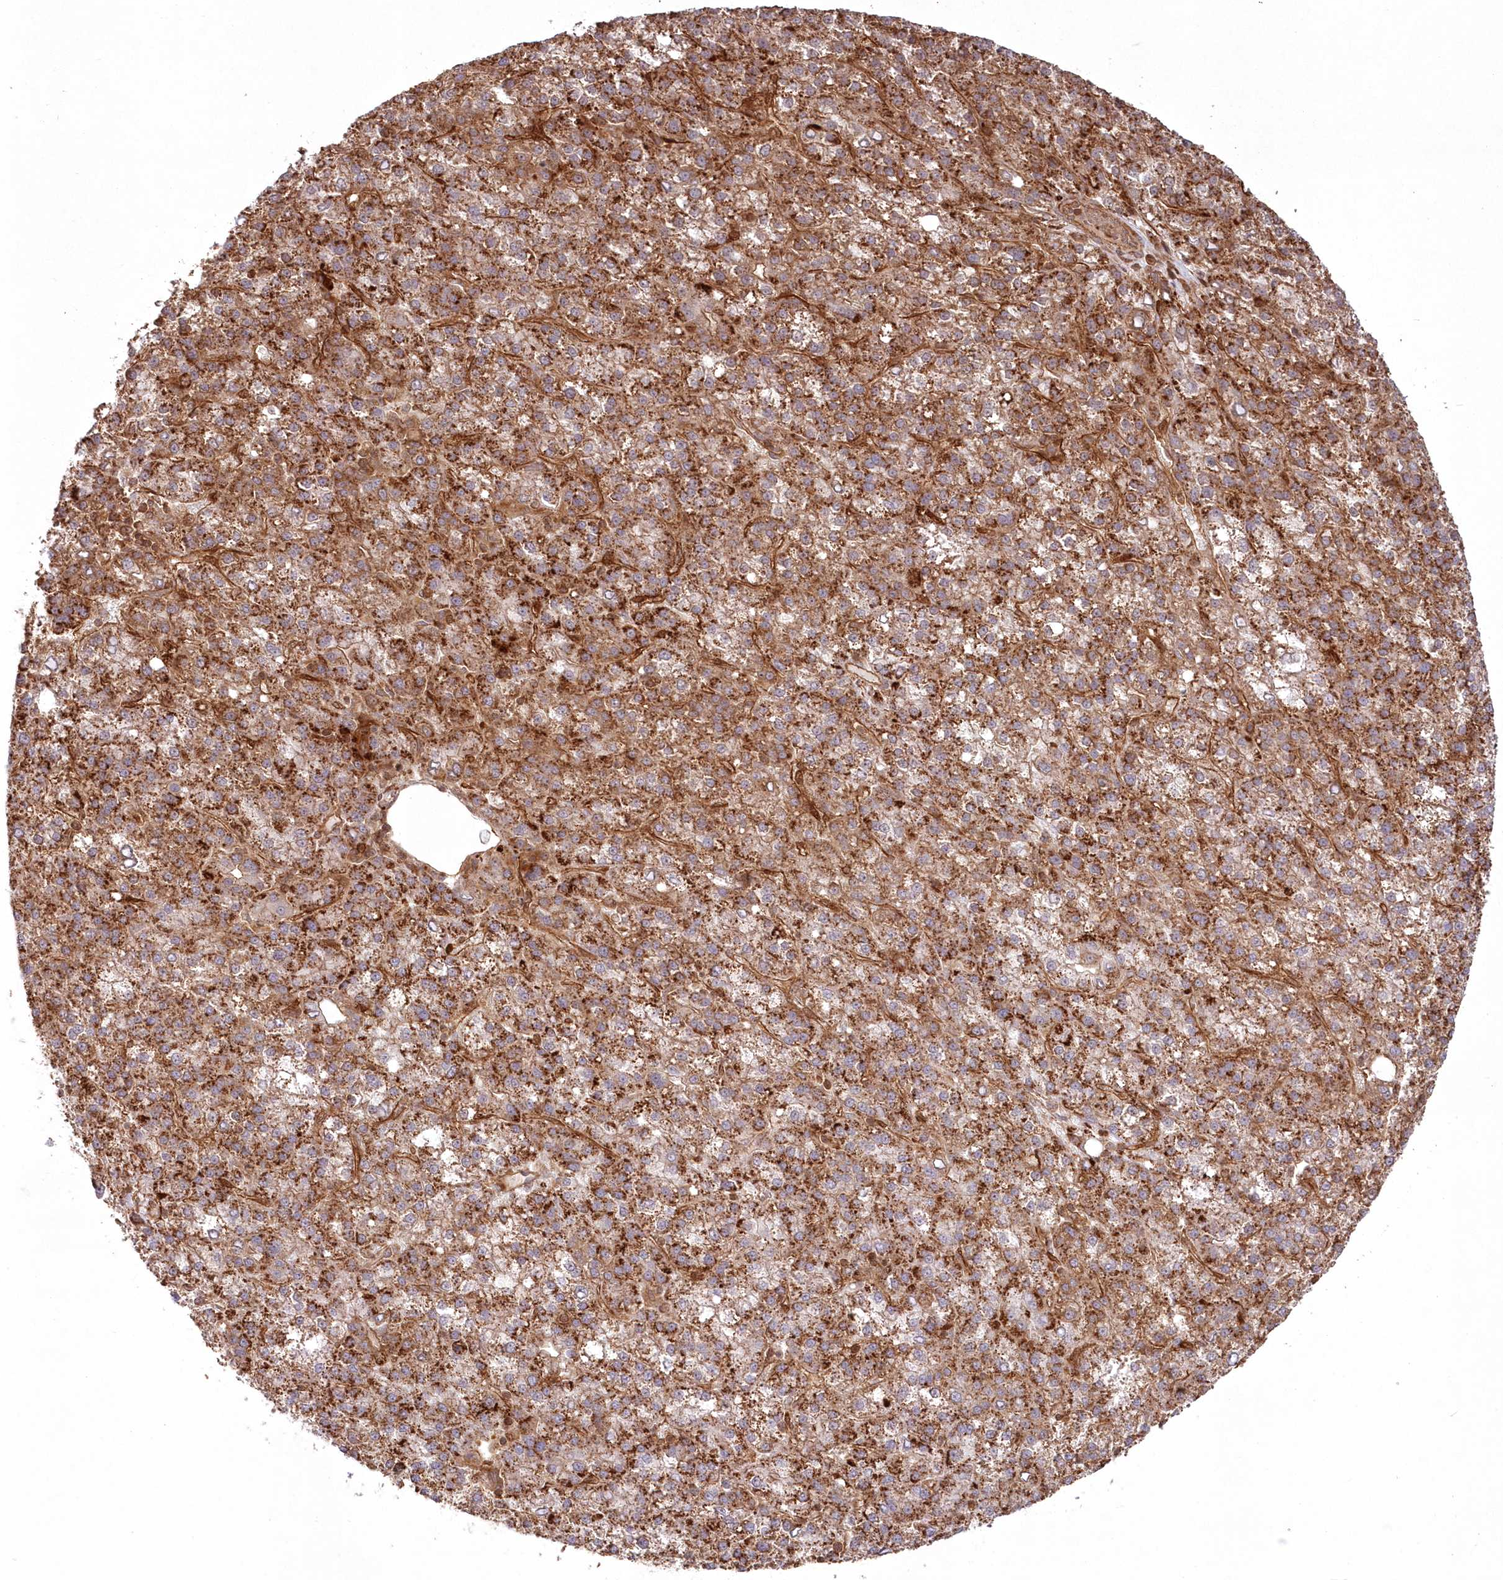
{"staining": {"intensity": "strong", "quantity": ">75%", "location": "cytoplasmic/membranous"}, "tissue": "liver cancer", "cell_type": "Tumor cells", "image_type": "cancer", "snomed": [{"axis": "morphology", "description": "Carcinoma, Hepatocellular, NOS"}, {"axis": "topography", "description": "Liver"}], "caption": "Hepatocellular carcinoma (liver) stained for a protein (brown) shows strong cytoplasmic/membranous positive positivity in about >75% of tumor cells.", "gene": "RGCC", "patient": {"sex": "female", "age": 58}}